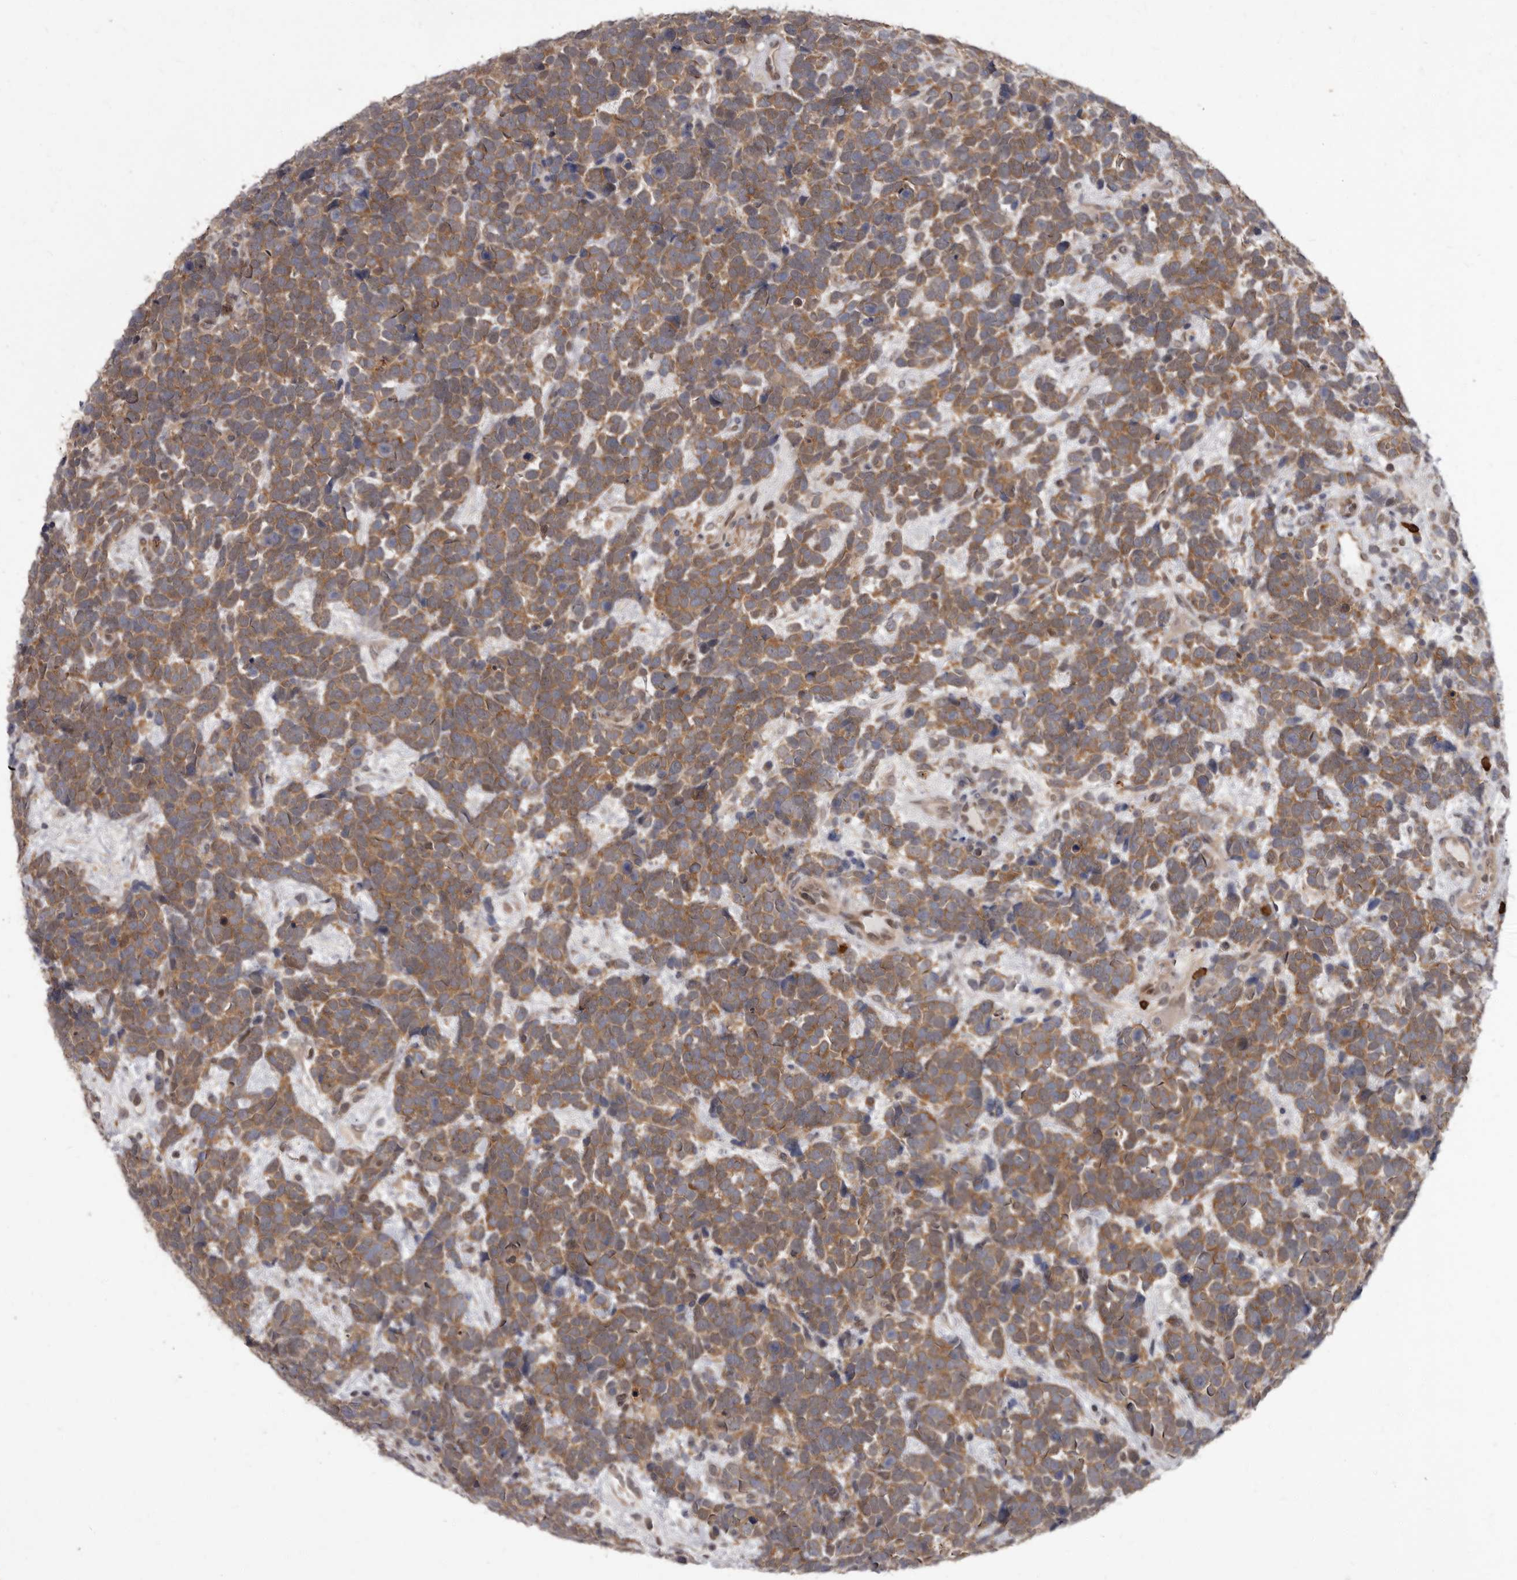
{"staining": {"intensity": "moderate", "quantity": ">75%", "location": "cytoplasmic/membranous"}, "tissue": "urothelial cancer", "cell_type": "Tumor cells", "image_type": "cancer", "snomed": [{"axis": "morphology", "description": "Urothelial carcinoma, High grade"}, {"axis": "topography", "description": "Urinary bladder"}], "caption": "The micrograph reveals a brown stain indicating the presence of a protein in the cytoplasmic/membranous of tumor cells in urothelial cancer.", "gene": "ACLY", "patient": {"sex": "female", "age": 82}}